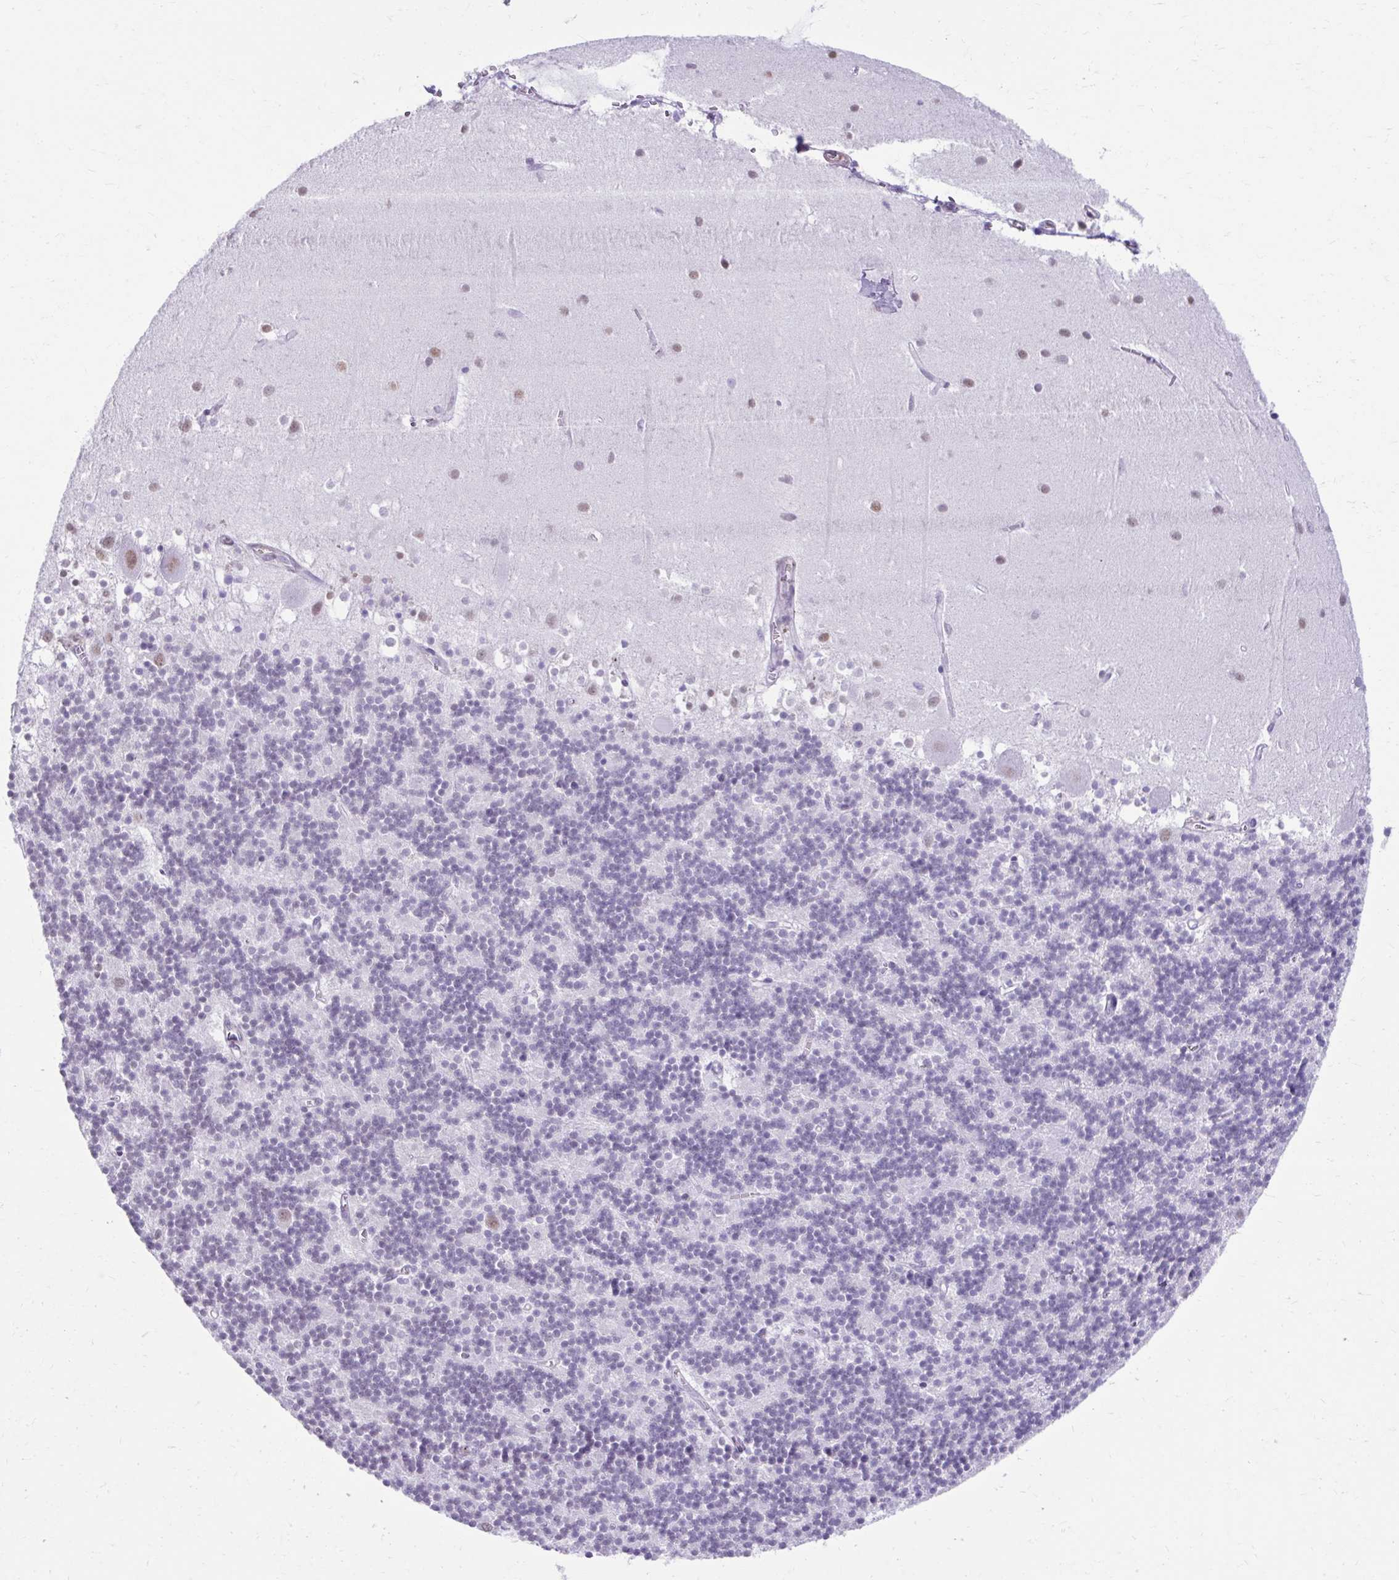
{"staining": {"intensity": "weak", "quantity": "25%-75%", "location": "nuclear"}, "tissue": "cerebellum", "cell_type": "Cells in granular layer", "image_type": "normal", "snomed": [{"axis": "morphology", "description": "Normal tissue, NOS"}, {"axis": "topography", "description": "Cerebellum"}], "caption": "An image showing weak nuclear staining in about 25%-75% of cells in granular layer in unremarkable cerebellum, as visualized by brown immunohistochemical staining.", "gene": "DCAF17", "patient": {"sex": "male", "age": 54}}